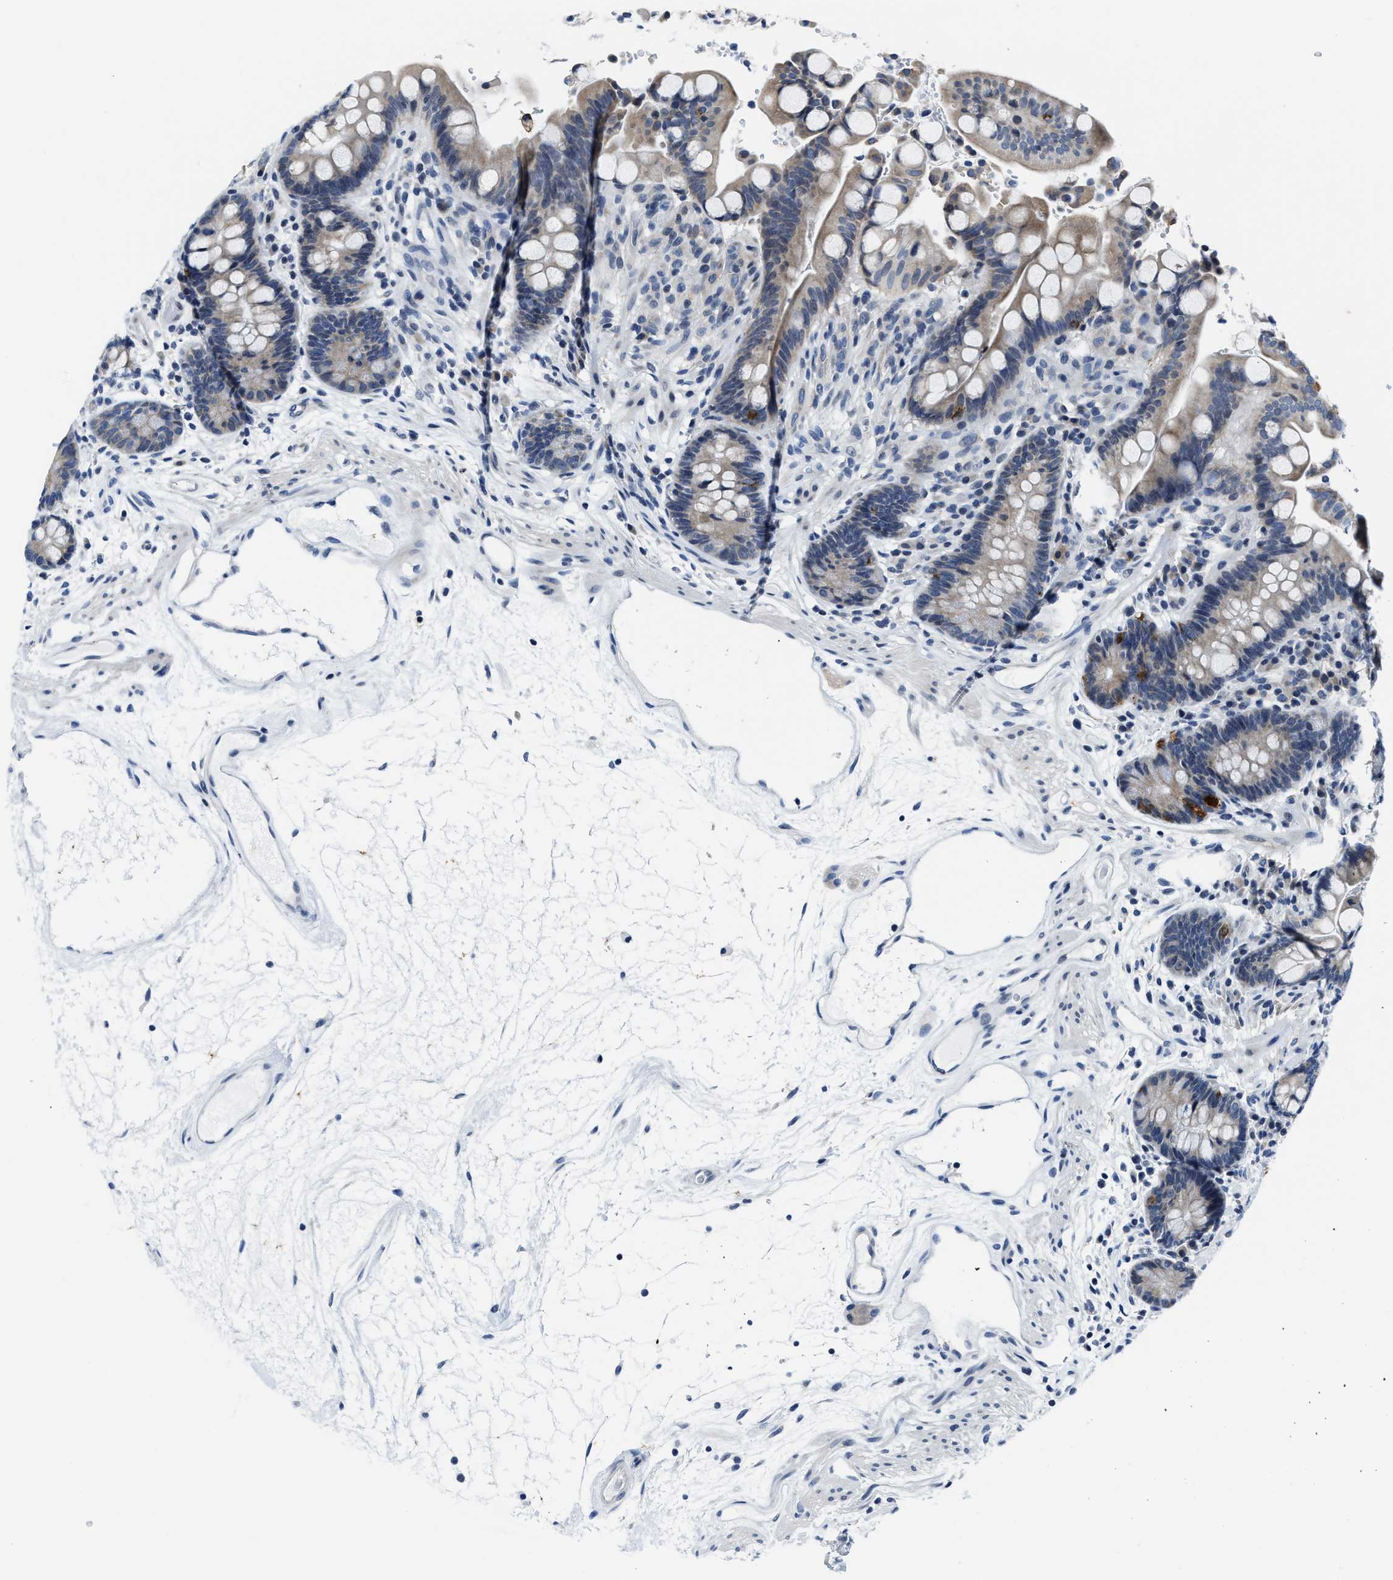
{"staining": {"intensity": "negative", "quantity": "none", "location": "none"}, "tissue": "colon", "cell_type": "Endothelial cells", "image_type": "normal", "snomed": [{"axis": "morphology", "description": "Normal tissue, NOS"}, {"axis": "topography", "description": "Colon"}], "caption": "A high-resolution photomicrograph shows IHC staining of normal colon, which demonstrates no significant positivity in endothelial cells. (DAB (3,3'-diaminobenzidine) immunohistochemistry visualized using brightfield microscopy, high magnification).", "gene": "ASZ1", "patient": {"sex": "male", "age": 73}}